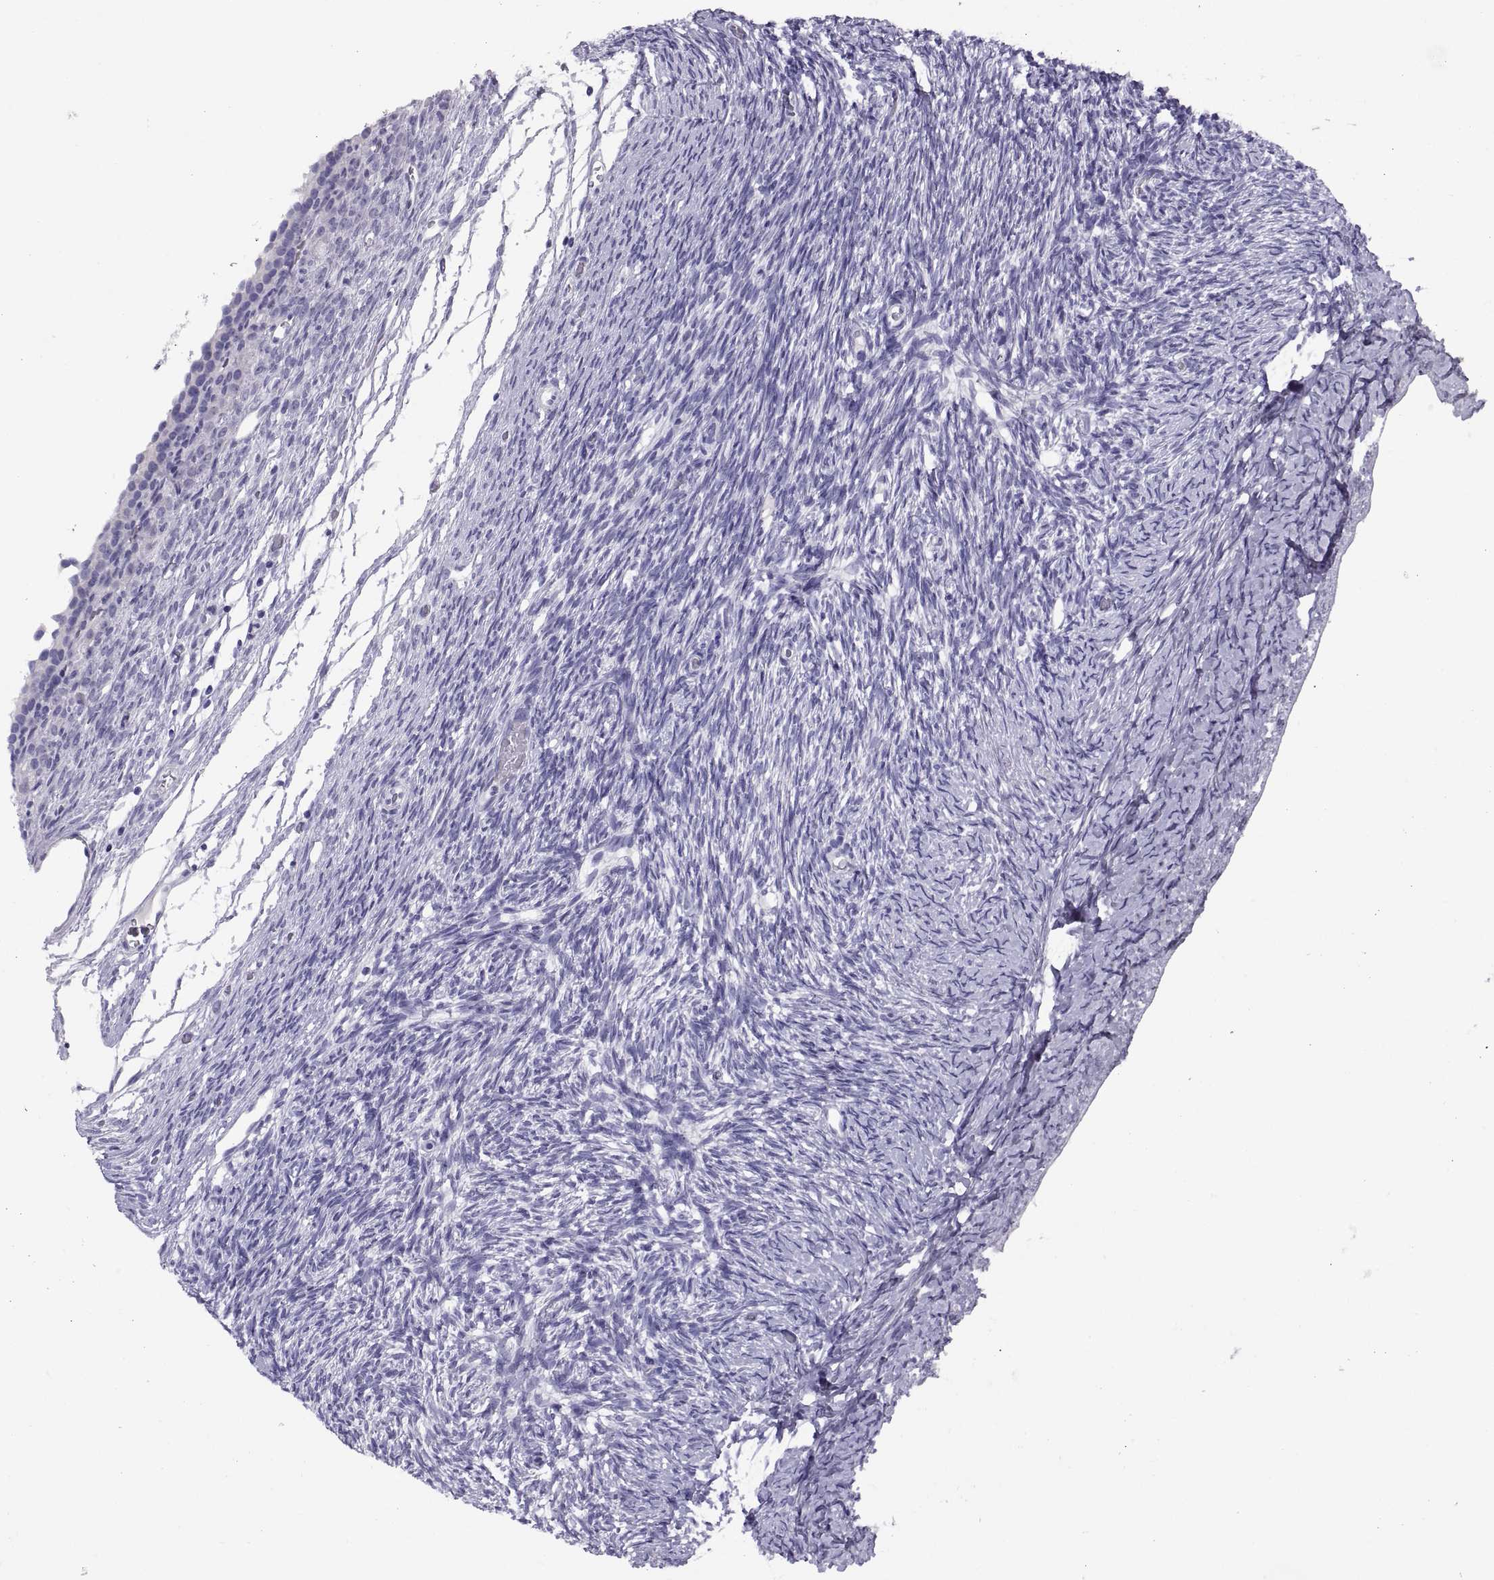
{"staining": {"intensity": "negative", "quantity": "none", "location": "none"}, "tissue": "ovary", "cell_type": "Follicle cells", "image_type": "normal", "snomed": [{"axis": "morphology", "description": "Normal tissue, NOS"}, {"axis": "topography", "description": "Ovary"}], "caption": "An immunohistochemistry histopathology image of normal ovary is shown. There is no staining in follicle cells of ovary. (Brightfield microscopy of DAB immunohistochemistry (IHC) at high magnification).", "gene": "RGS20", "patient": {"sex": "female", "age": 39}}